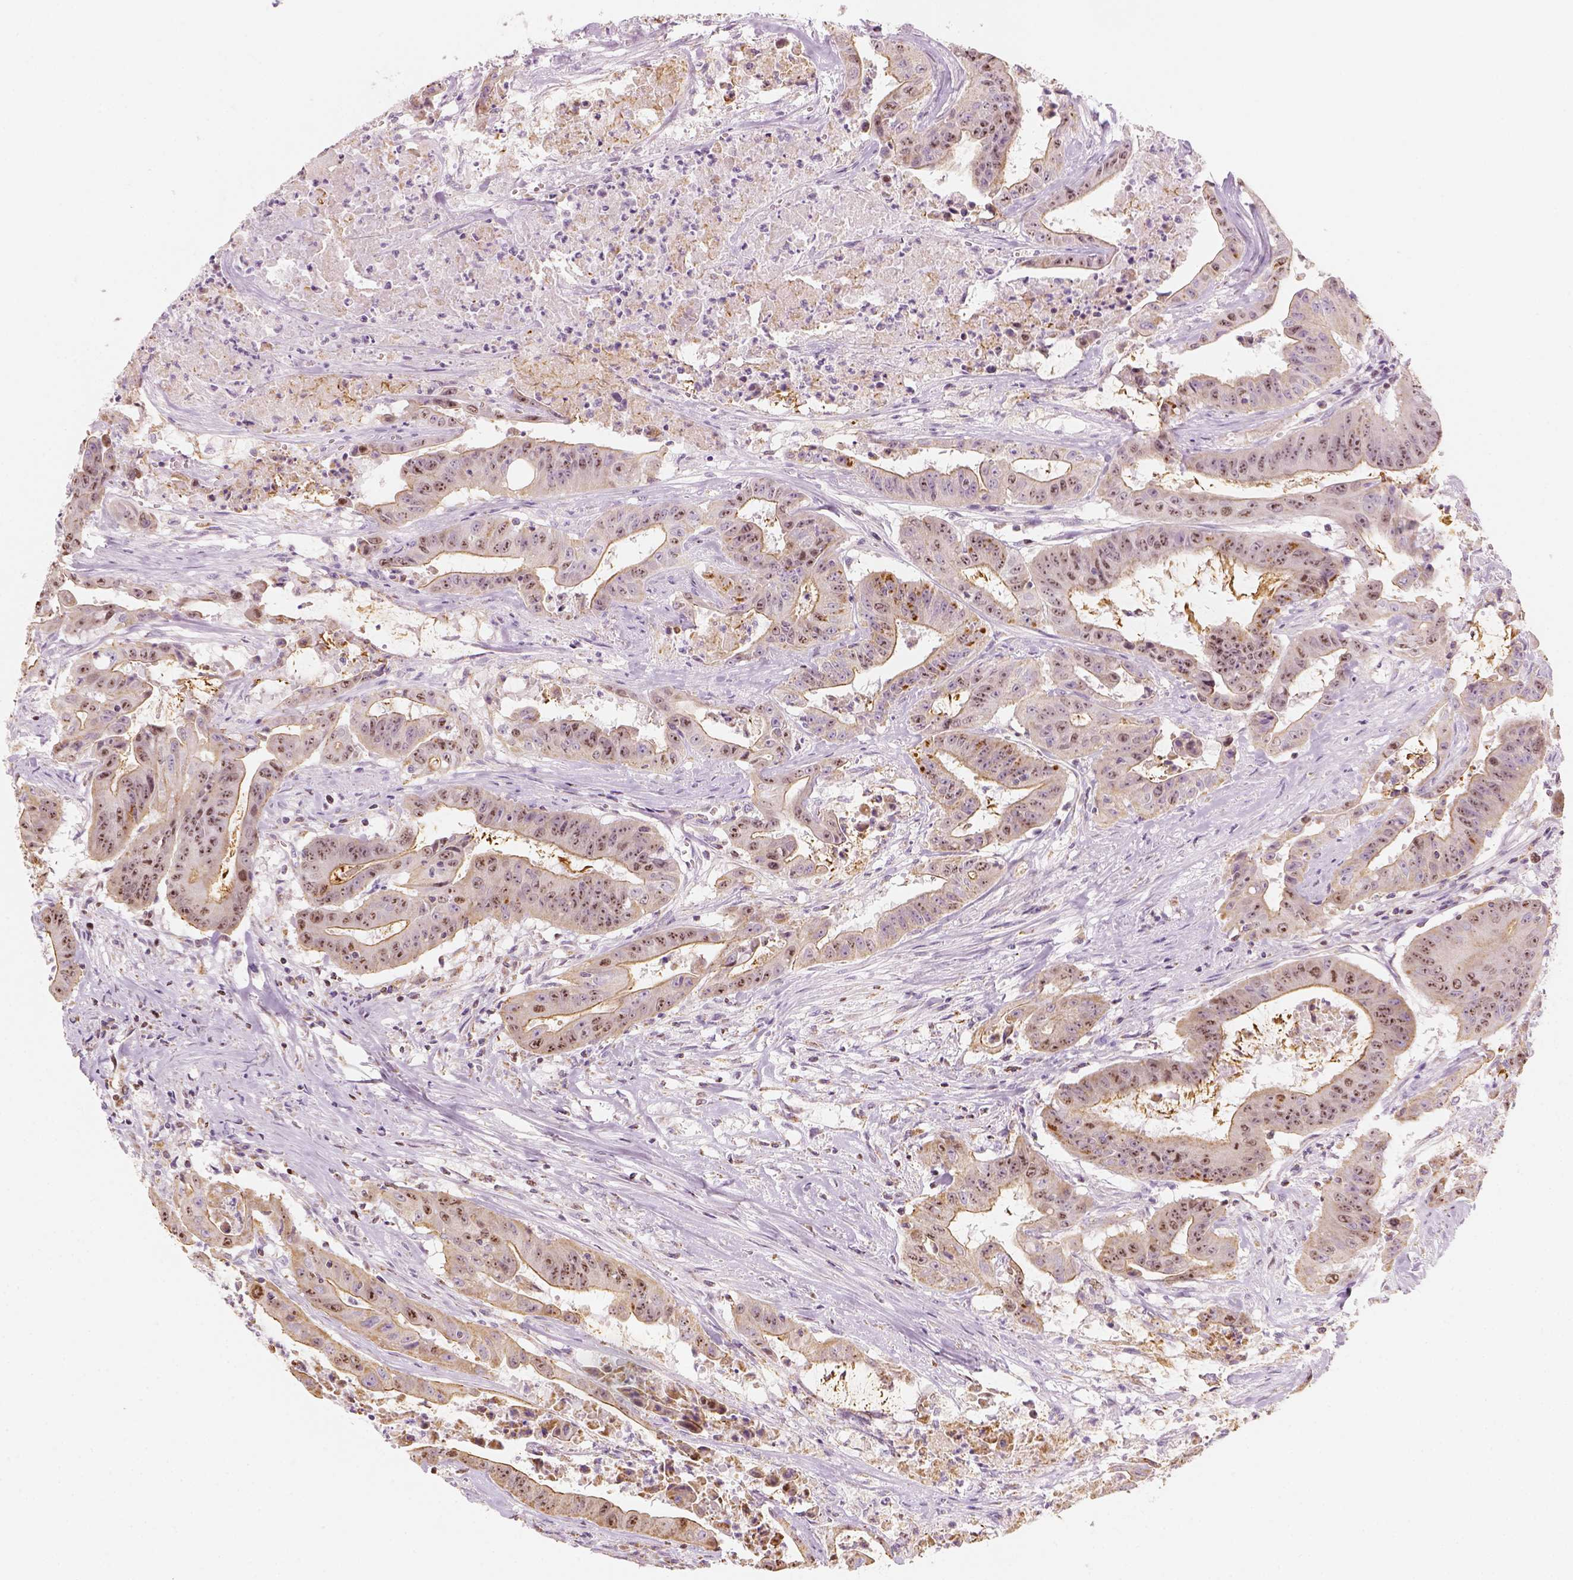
{"staining": {"intensity": "moderate", "quantity": "<25%", "location": "cytoplasmic/membranous,nuclear"}, "tissue": "colorectal cancer", "cell_type": "Tumor cells", "image_type": "cancer", "snomed": [{"axis": "morphology", "description": "Adenocarcinoma, NOS"}, {"axis": "topography", "description": "Colon"}], "caption": "Immunohistochemical staining of human colorectal cancer reveals moderate cytoplasmic/membranous and nuclear protein staining in approximately <25% of tumor cells.", "gene": "LCA5", "patient": {"sex": "male", "age": 33}}